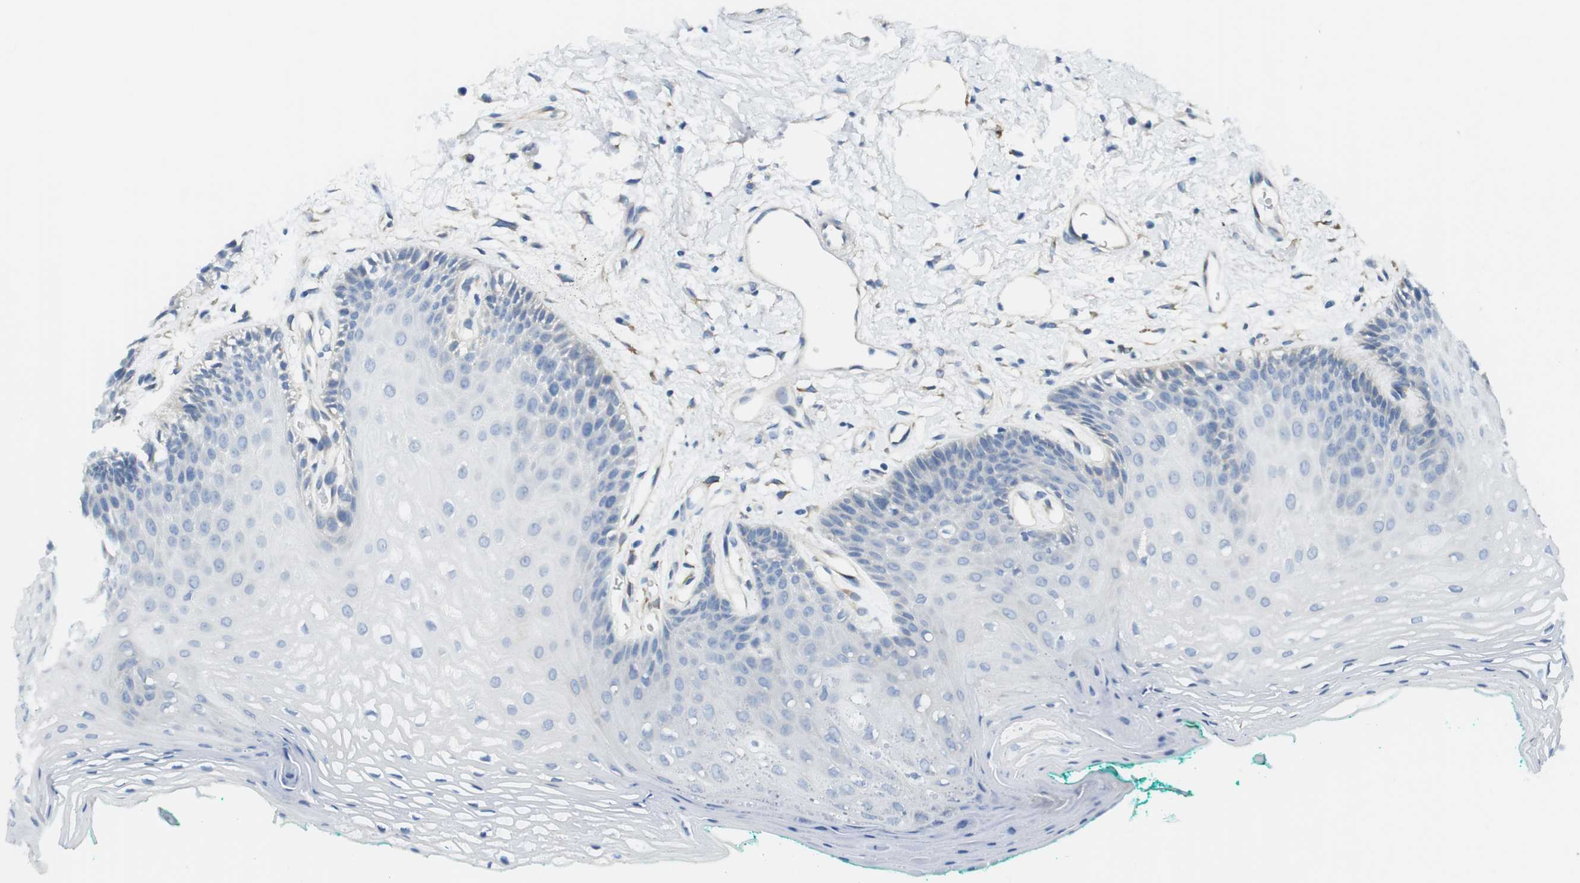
{"staining": {"intensity": "negative", "quantity": "none", "location": "none"}, "tissue": "oral mucosa", "cell_type": "Squamous epithelial cells", "image_type": "normal", "snomed": [{"axis": "morphology", "description": "Normal tissue, NOS"}, {"axis": "topography", "description": "Skeletal muscle"}, {"axis": "topography", "description": "Oral tissue"}, {"axis": "topography", "description": "Peripheral nerve tissue"}], "caption": "Immunohistochemistry (IHC) of benign human oral mucosa shows no positivity in squamous epithelial cells.", "gene": "CDH8", "patient": {"sex": "female", "age": 84}}